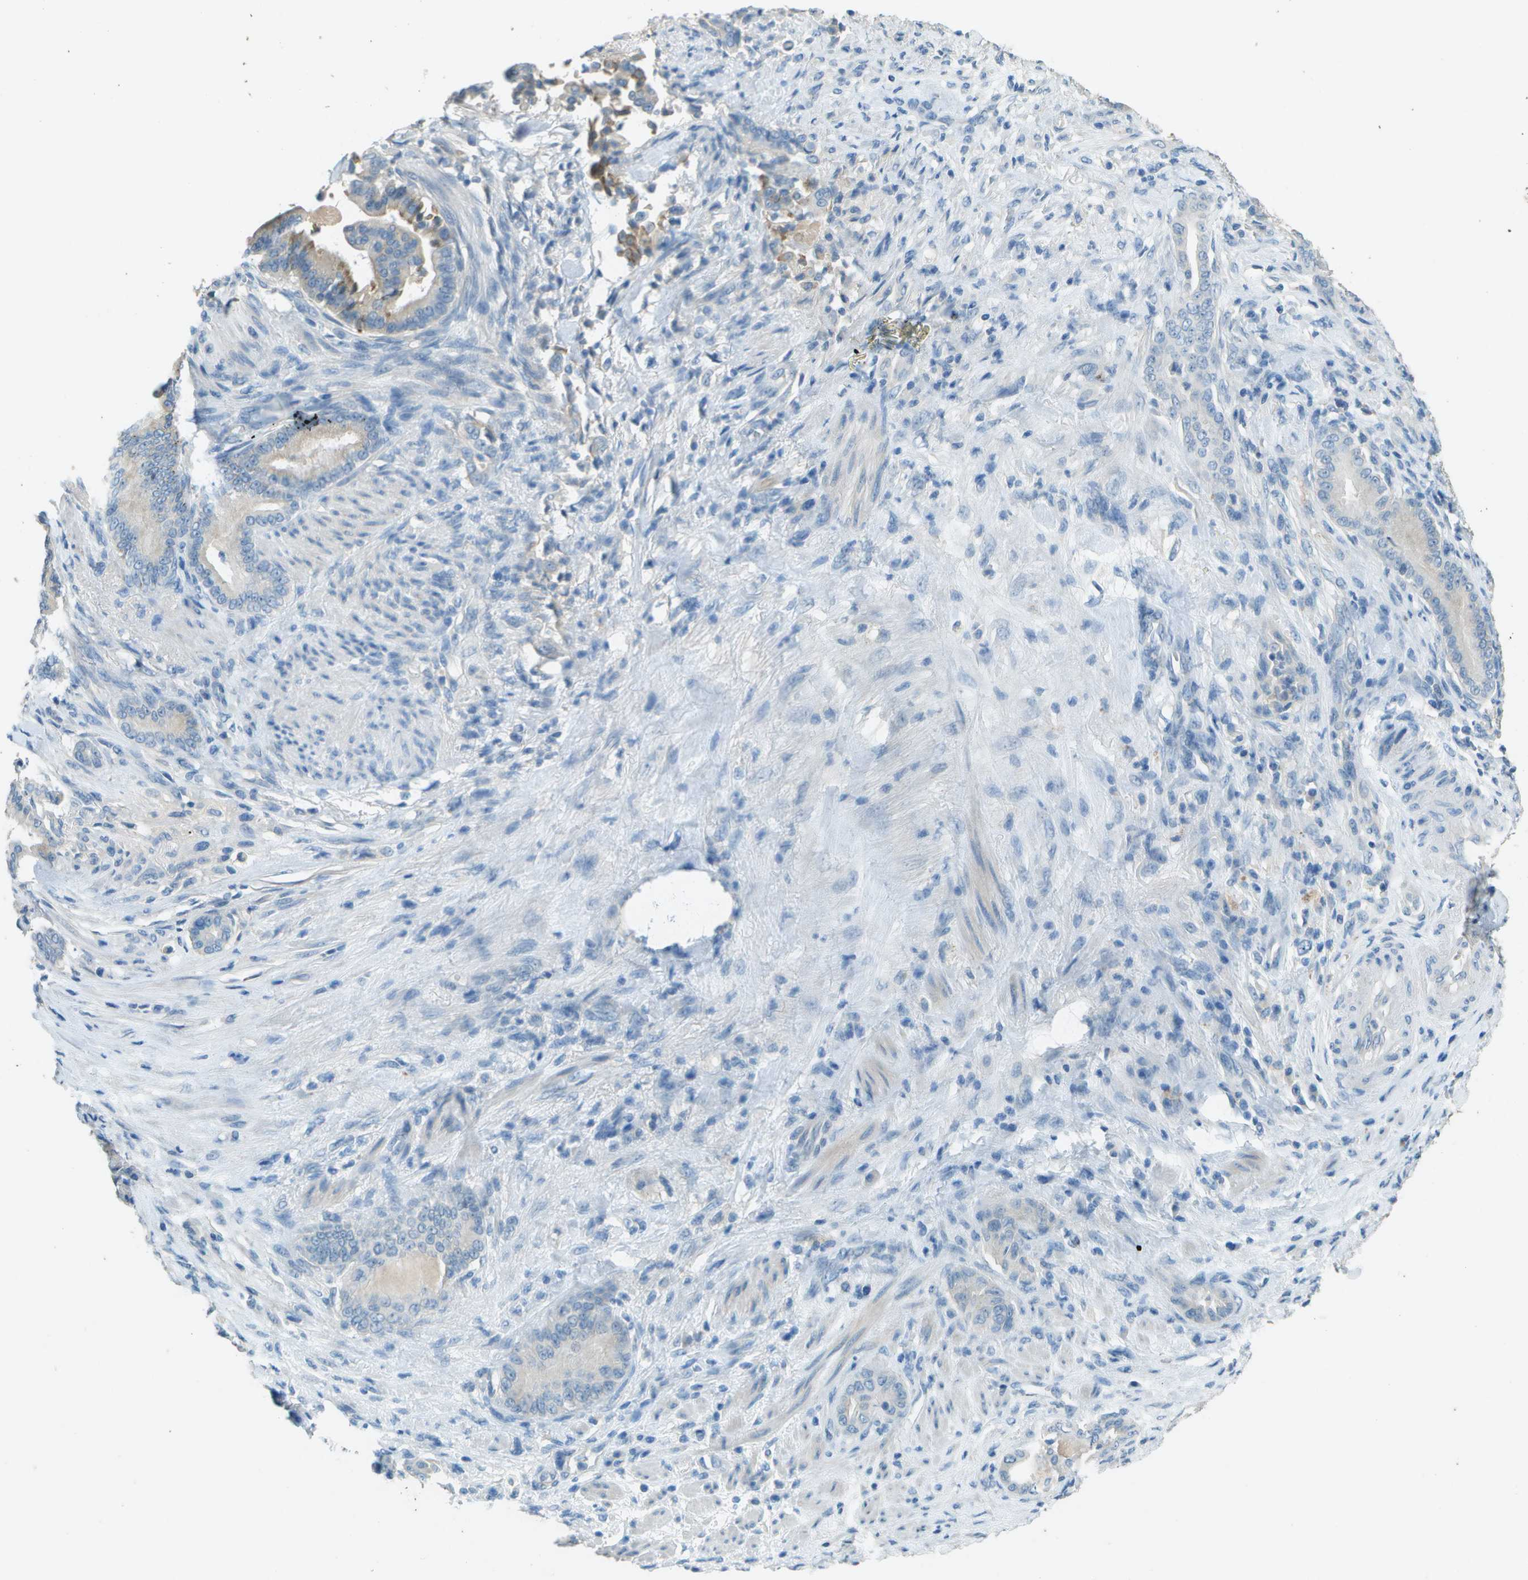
{"staining": {"intensity": "negative", "quantity": "none", "location": "none"}, "tissue": "pancreatic cancer", "cell_type": "Tumor cells", "image_type": "cancer", "snomed": [{"axis": "morphology", "description": "Normal tissue, NOS"}, {"axis": "morphology", "description": "Adenocarcinoma, NOS"}, {"axis": "topography", "description": "Pancreas"}], "caption": "Pancreatic adenocarcinoma was stained to show a protein in brown. There is no significant expression in tumor cells.", "gene": "LGI2", "patient": {"sex": "male", "age": 63}}